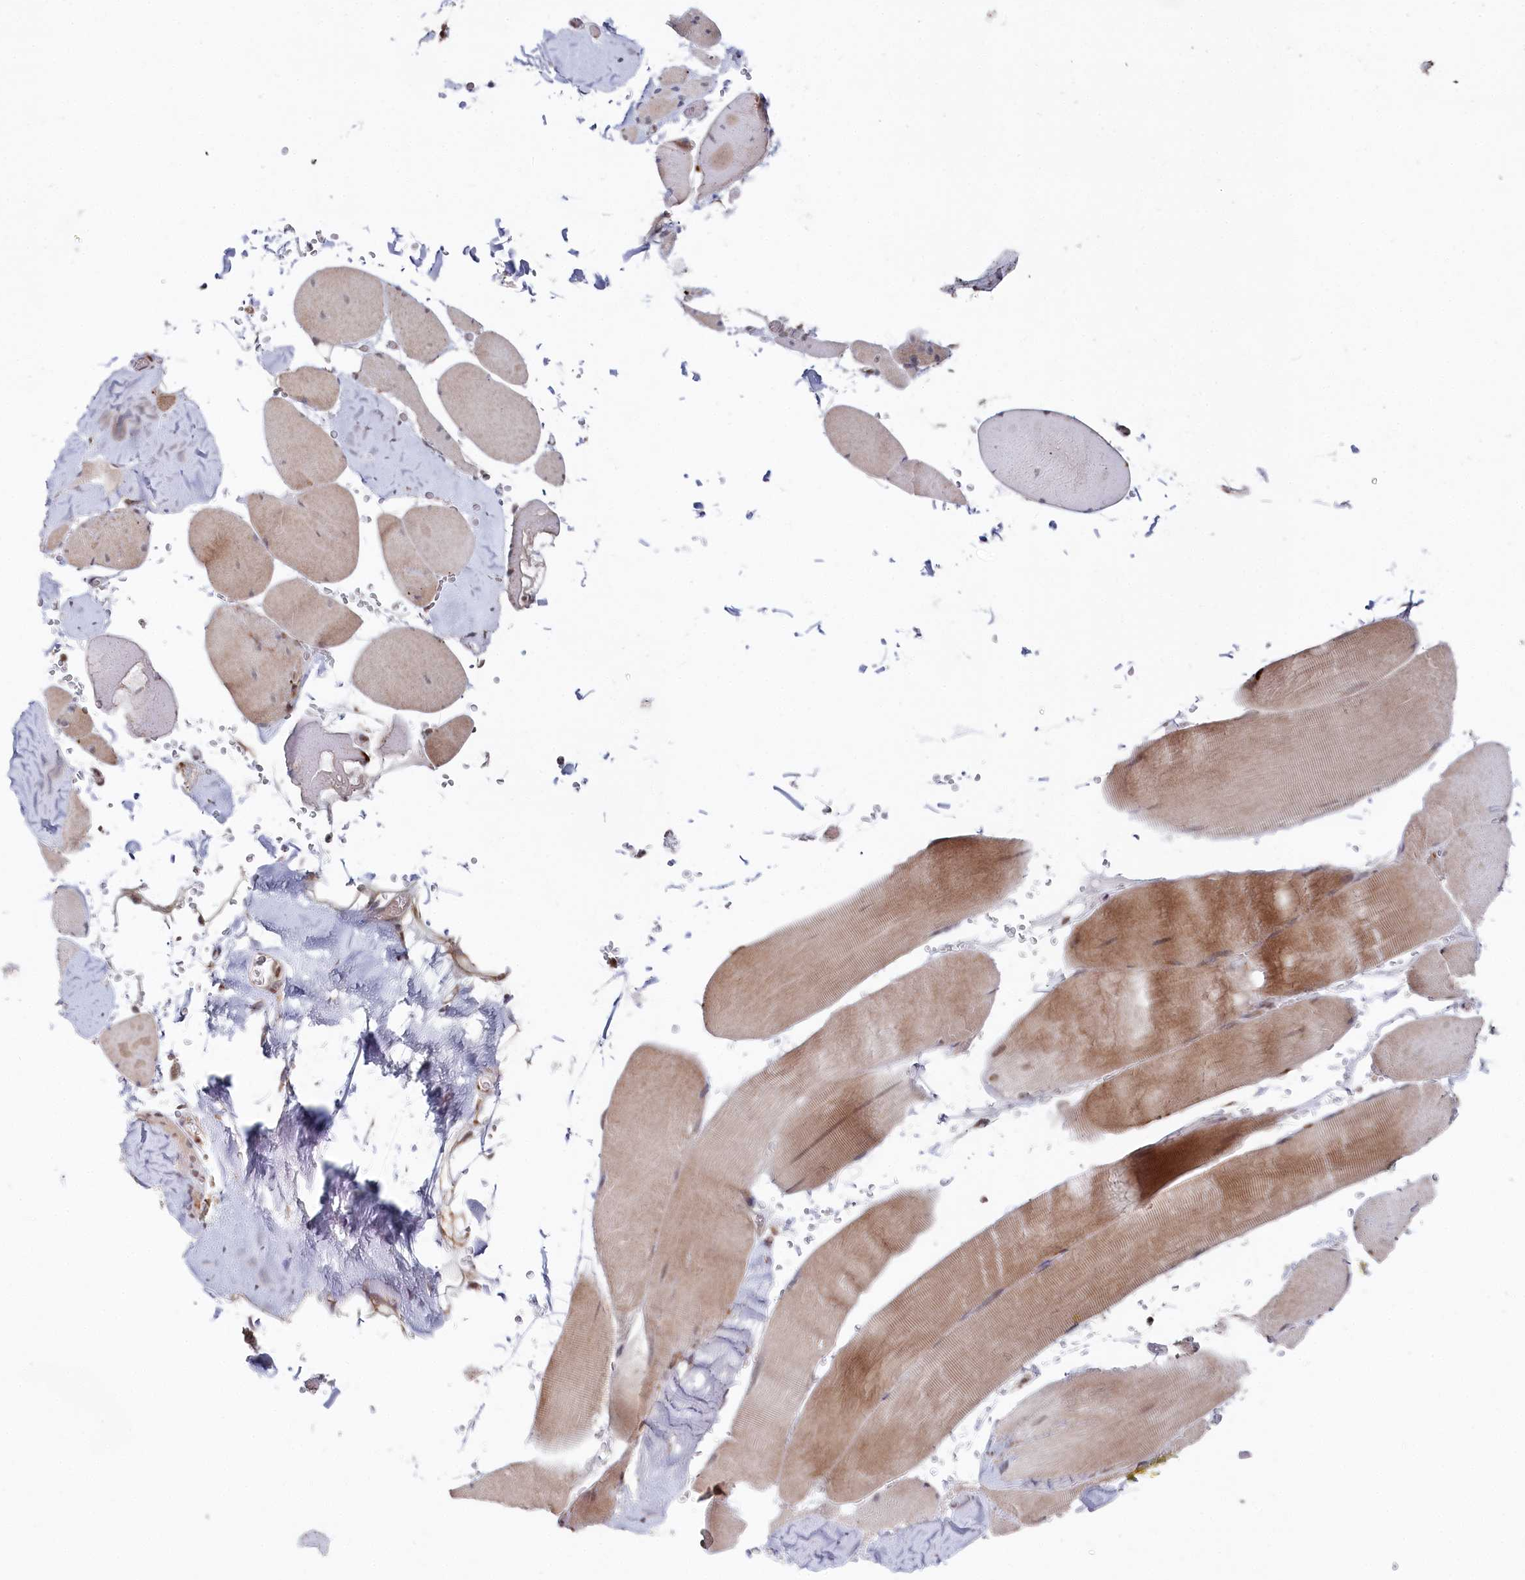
{"staining": {"intensity": "moderate", "quantity": "25%-75%", "location": "cytoplasmic/membranous"}, "tissue": "skeletal muscle", "cell_type": "Myocytes", "image_type": "normal", "snomed": [{"axis": "morphology", "description": "Normal tissue, NOS"}, {"axis": "topography", "description": "Skeletal muscle"}, {"axis": "topography", "description": "Head-Neck"}], "caption": "Protein expression by IHC exhibits moderate cytoplasmic/membranous staining in approximately 25%-75% of myocytes in normal skeletal muscle. (brown staining indicates protein expression, while blue staining denotes nuclei).", "gene": "WAPL", "patient": {"sex": "male", "age": 66}}